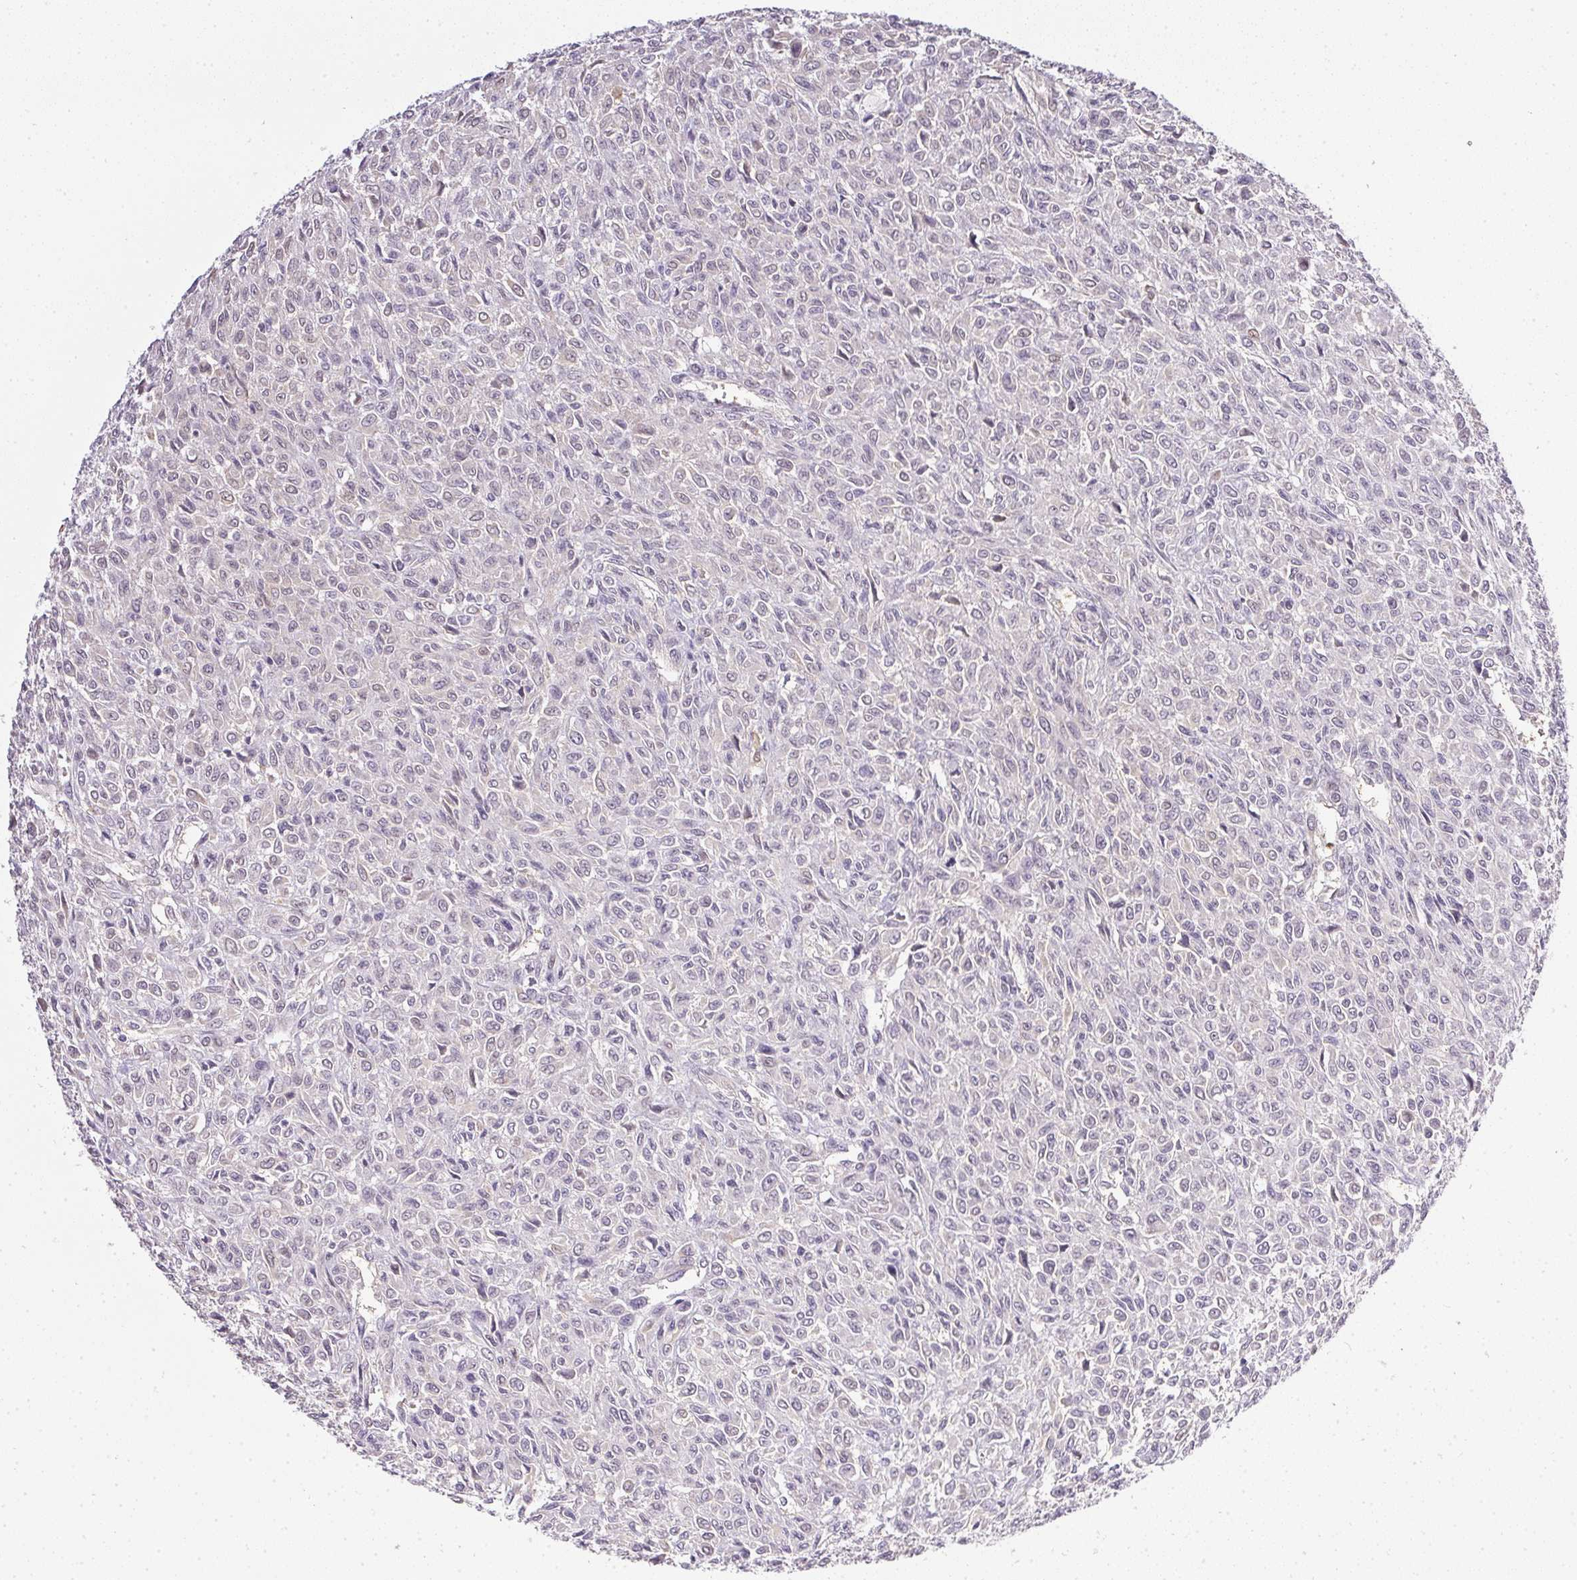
{"staining": {"intensity": "negative", "quantity": "none", "location": "none"}, "tissue": "renal cancer", "cell_type": "Tumor cells", "image_type": "cancer", "snomed": [{"axis": "morphology", "description": "Adenocarcinoma, NOS"}, {"axis": "topography", "description": "Kidney"}], "caption": "A photomicrograph of human renal cancer is negative for staining in tumor cells. (Brightfield microscopy of DAB (3,3'-diaminobenzidine) immunohistochemistry (IHC) at high magnification).", "gene": "DNAJC5G", "patient": {"sex": "male", "age": 58}}